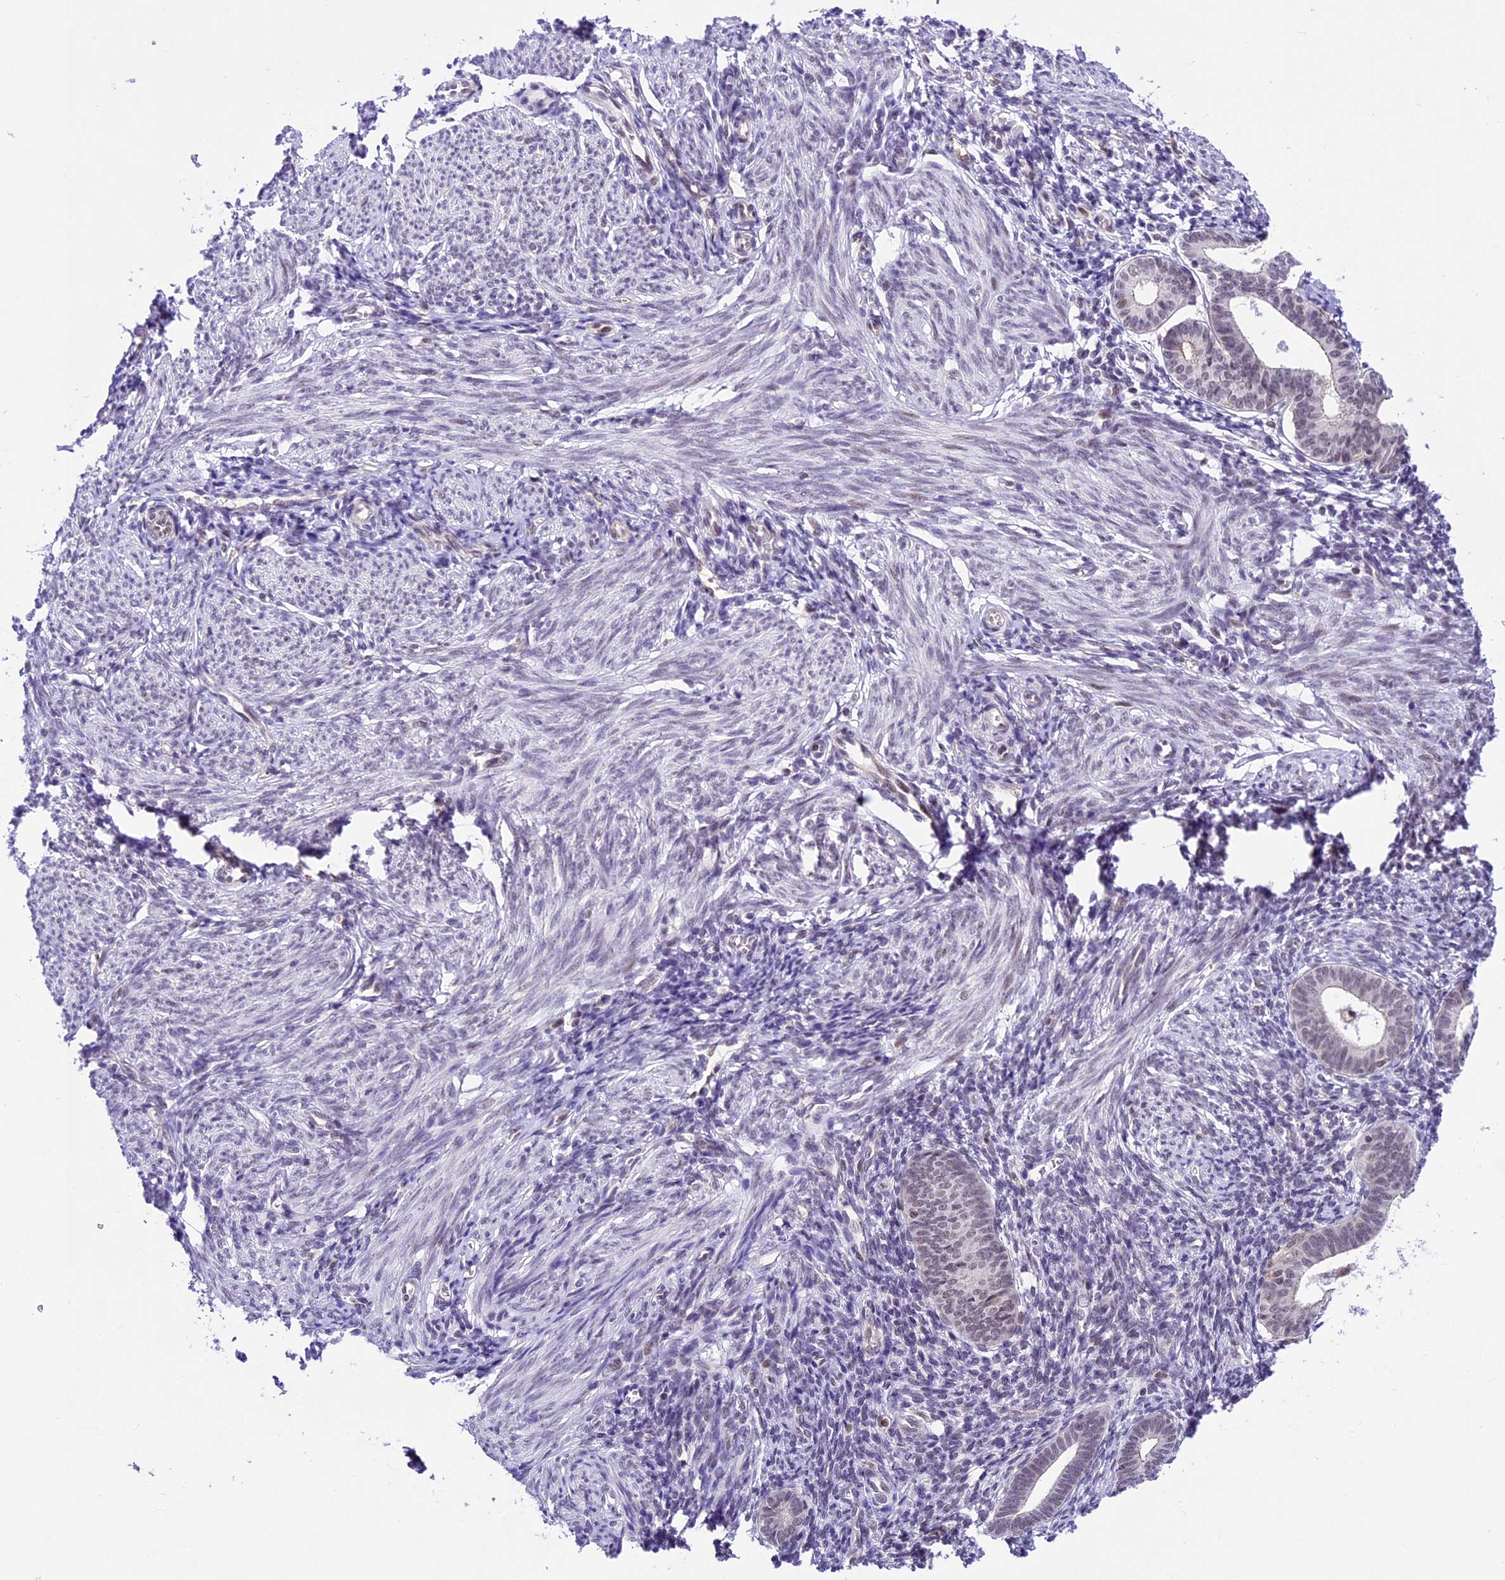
{"staining": {"intensity": "weak", "quantity": "<25%", "location": "nuclear"}, "tissue": "endometrium", "cell_type": "Cells in endometrial stroma", "image_type": "normal", "snomed": [{"axis": "morphology", "description": "Normal tissue, NOS"}, {"axis": "morphology", "description": "Adenocarcinoma, NOS"}, {"axis": "topography", "description": "Endometrium"}], "caption": "Immunohistochemistry (IHC) micrograph of benign human endometrium stained for a protein (brown), which shows no positivity in cells in endometrial stroma.", "gene": "SHKBP1", "patient": {"sex": "female", "age": 57}}